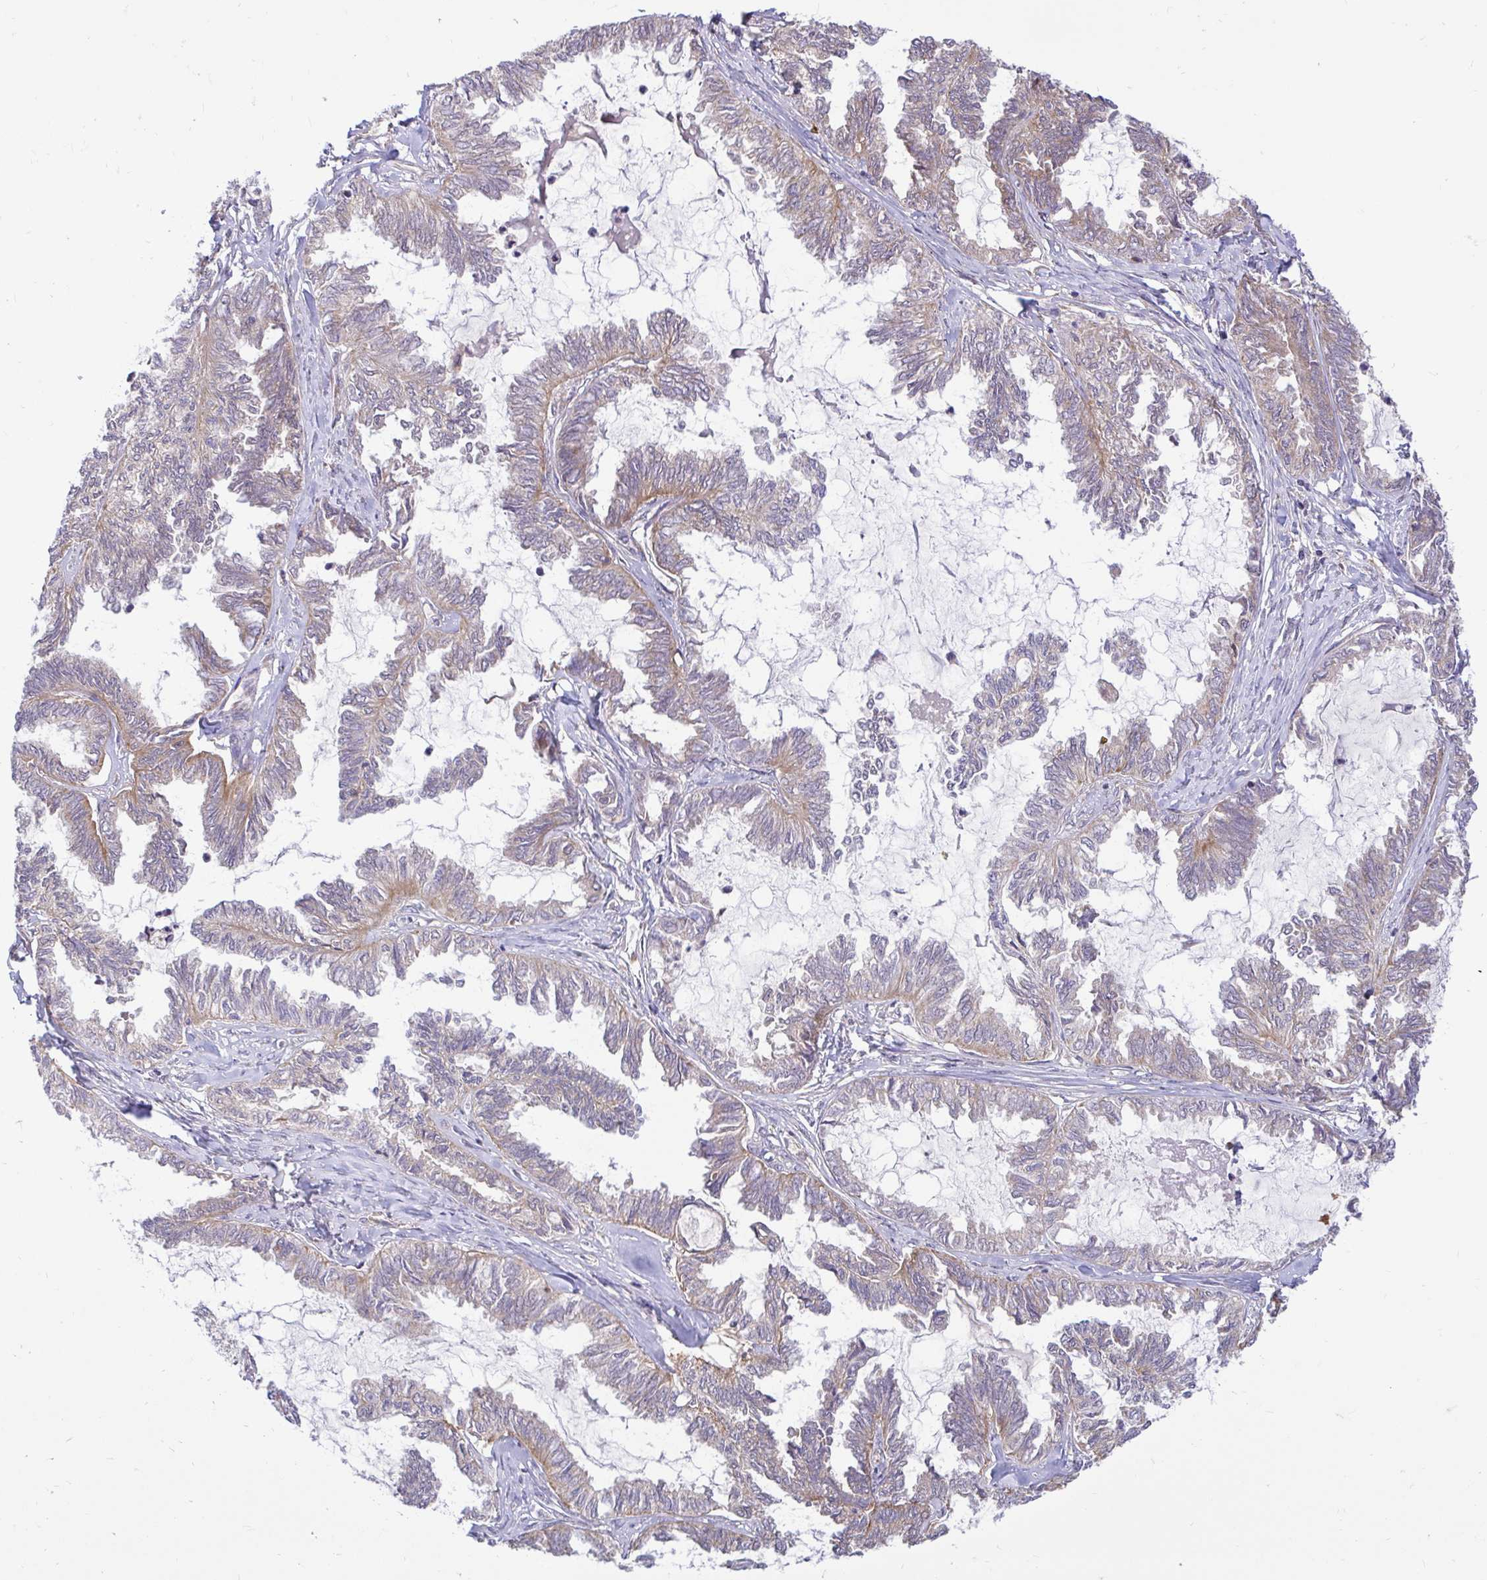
{"staining": {"intensity": "moderate", "quantity": "25%-75%", "location": "cytoplasmic/membranous"}, "tissue": "ovarian cancer", "cell_type": "Tumor cells", "image_type": "cancer", "snomed": [{"axis": "morphology", "description": "Carcinoma, endometroid"}, {"axis": "topography", "description": "Ovary"}], "caption": "Immunohistochemistry of human ovarian cancer demonstrates medium levels of moderate cytoplasmic/membranous positivity in about 25%-75% of tumor cells.", "gene": "VTI1B", "patient": {"sex": "female", "age": 70}}